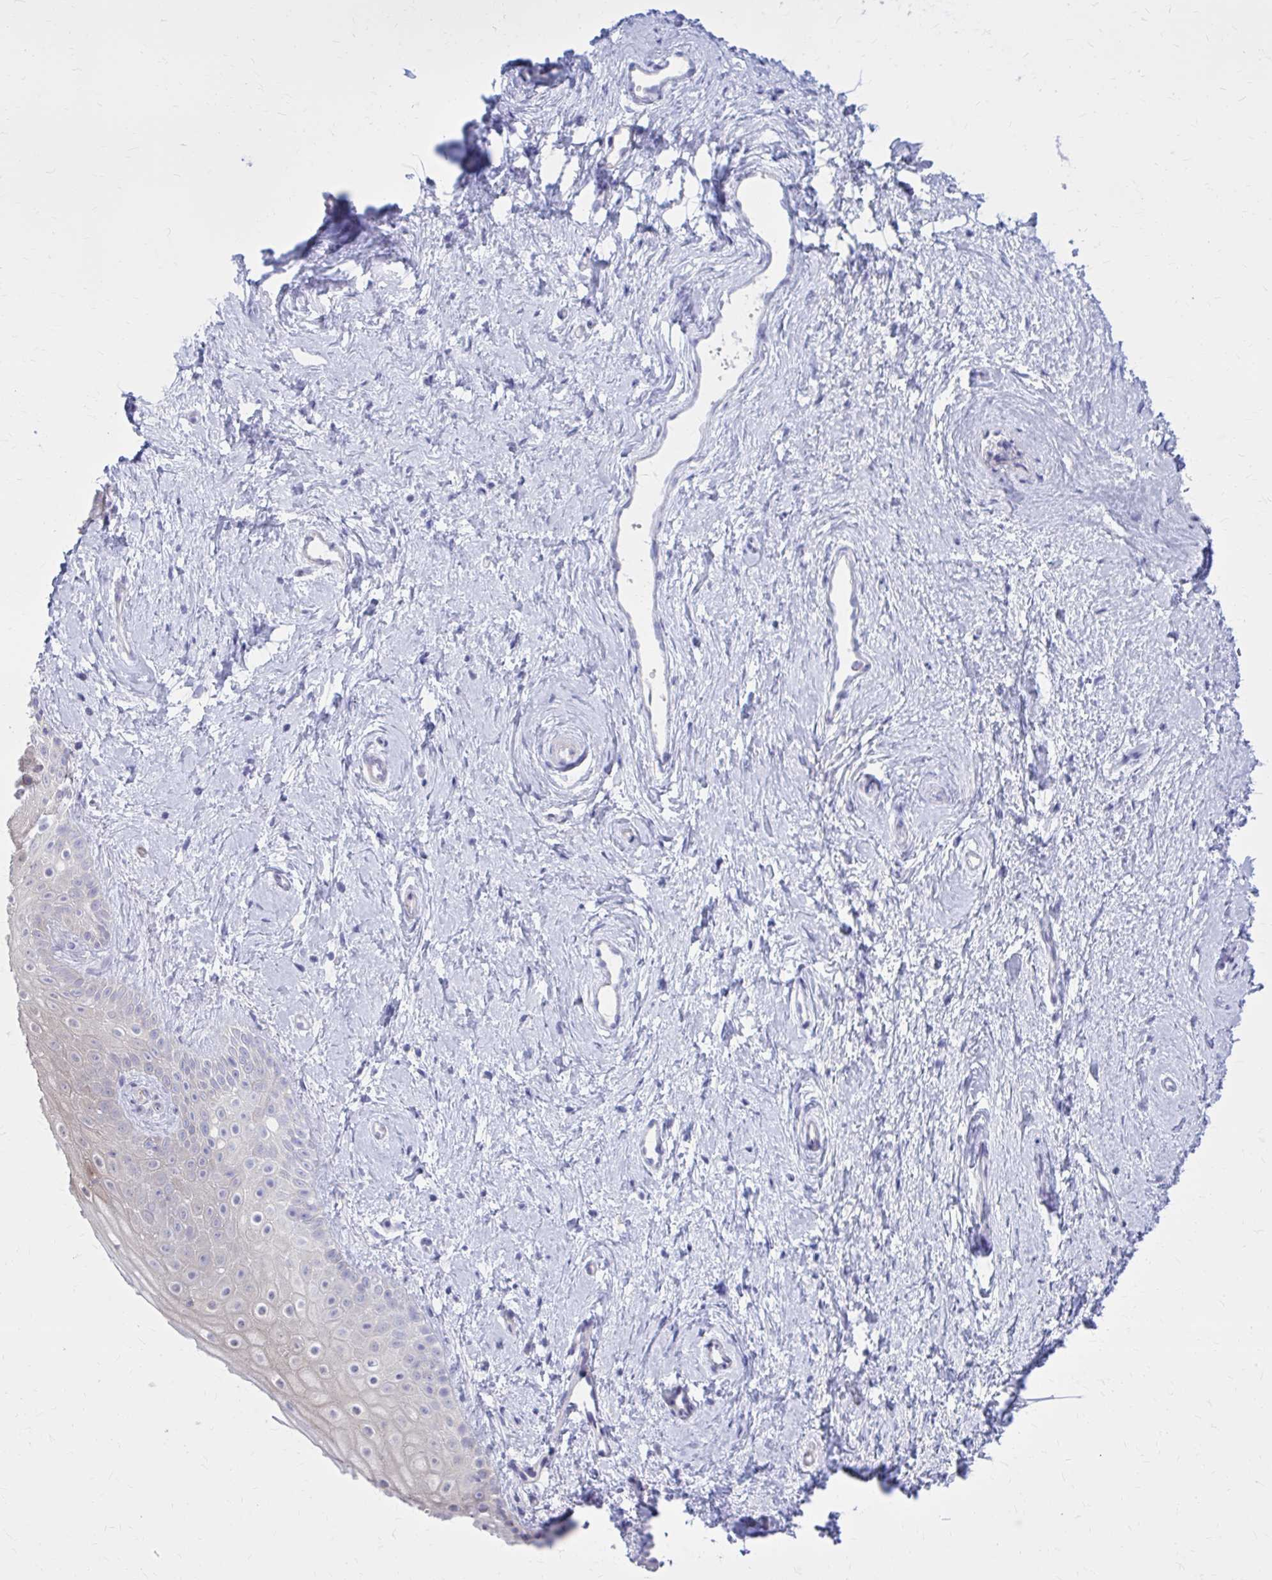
{"staining": {"intensity": "weak", "quantity": "<25%", "location": "cytoplasmic/membranous"}, "tissue": "vagina", "cell_type": "Squamous epithelial cells", "image_type": "normal", "snomed": [{"axis": "morphology", "description": "Normal tissue, NOS"}, {"axis": "topography", "description": "Vagina"}], "caption": "Unremarkable vagina was stained to show a protein in brown. There is no significant staining in squamous epithelial cells. The staining was performed using DAB (3,3'-diaminobenzidine) to visualize the protein expression in brown, while the nuclei were stained in blue with hematoxylin (Magnification: 20x).", "gene": "DBI", "patient": {"sex": "female", "age": 38}}